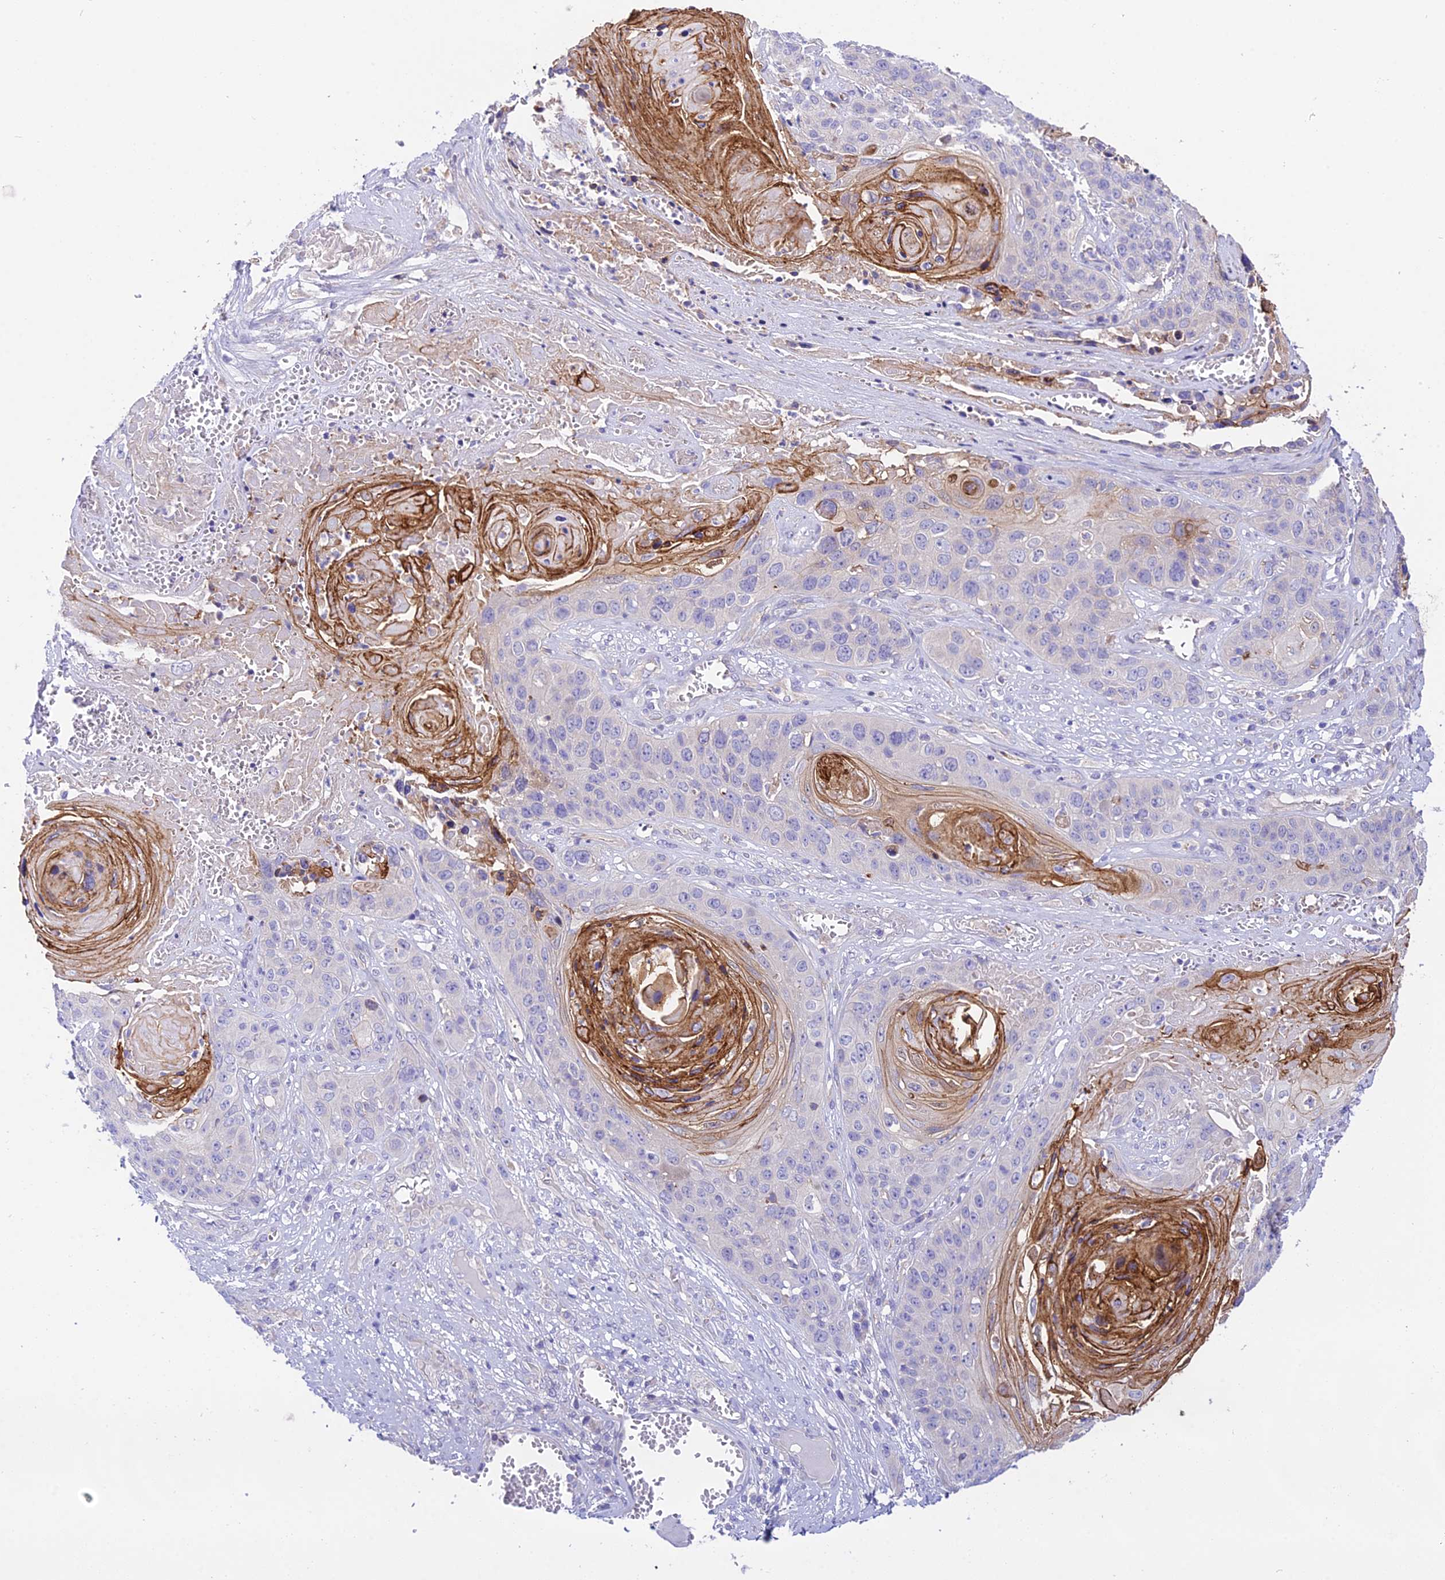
{"staining": {"intensity": "negative", "quantity": "none", "location": "none"}, "tissue": "skin cancer", "cell_type": "Tumor cells", "image_type": "cancer", "snomed": [{"axis": "morphology", "description": "Squamous cell carcinoma, NOS"}, {"axis": "topography", "description": "Skin"}], "caption": "Tumor cells are negative for brown protein staining in skin squamous cell carcinoma. Nuclei are stained in blue.", "gene": "TRIM43B", "patient": {"sex": "male", "age": 55}}